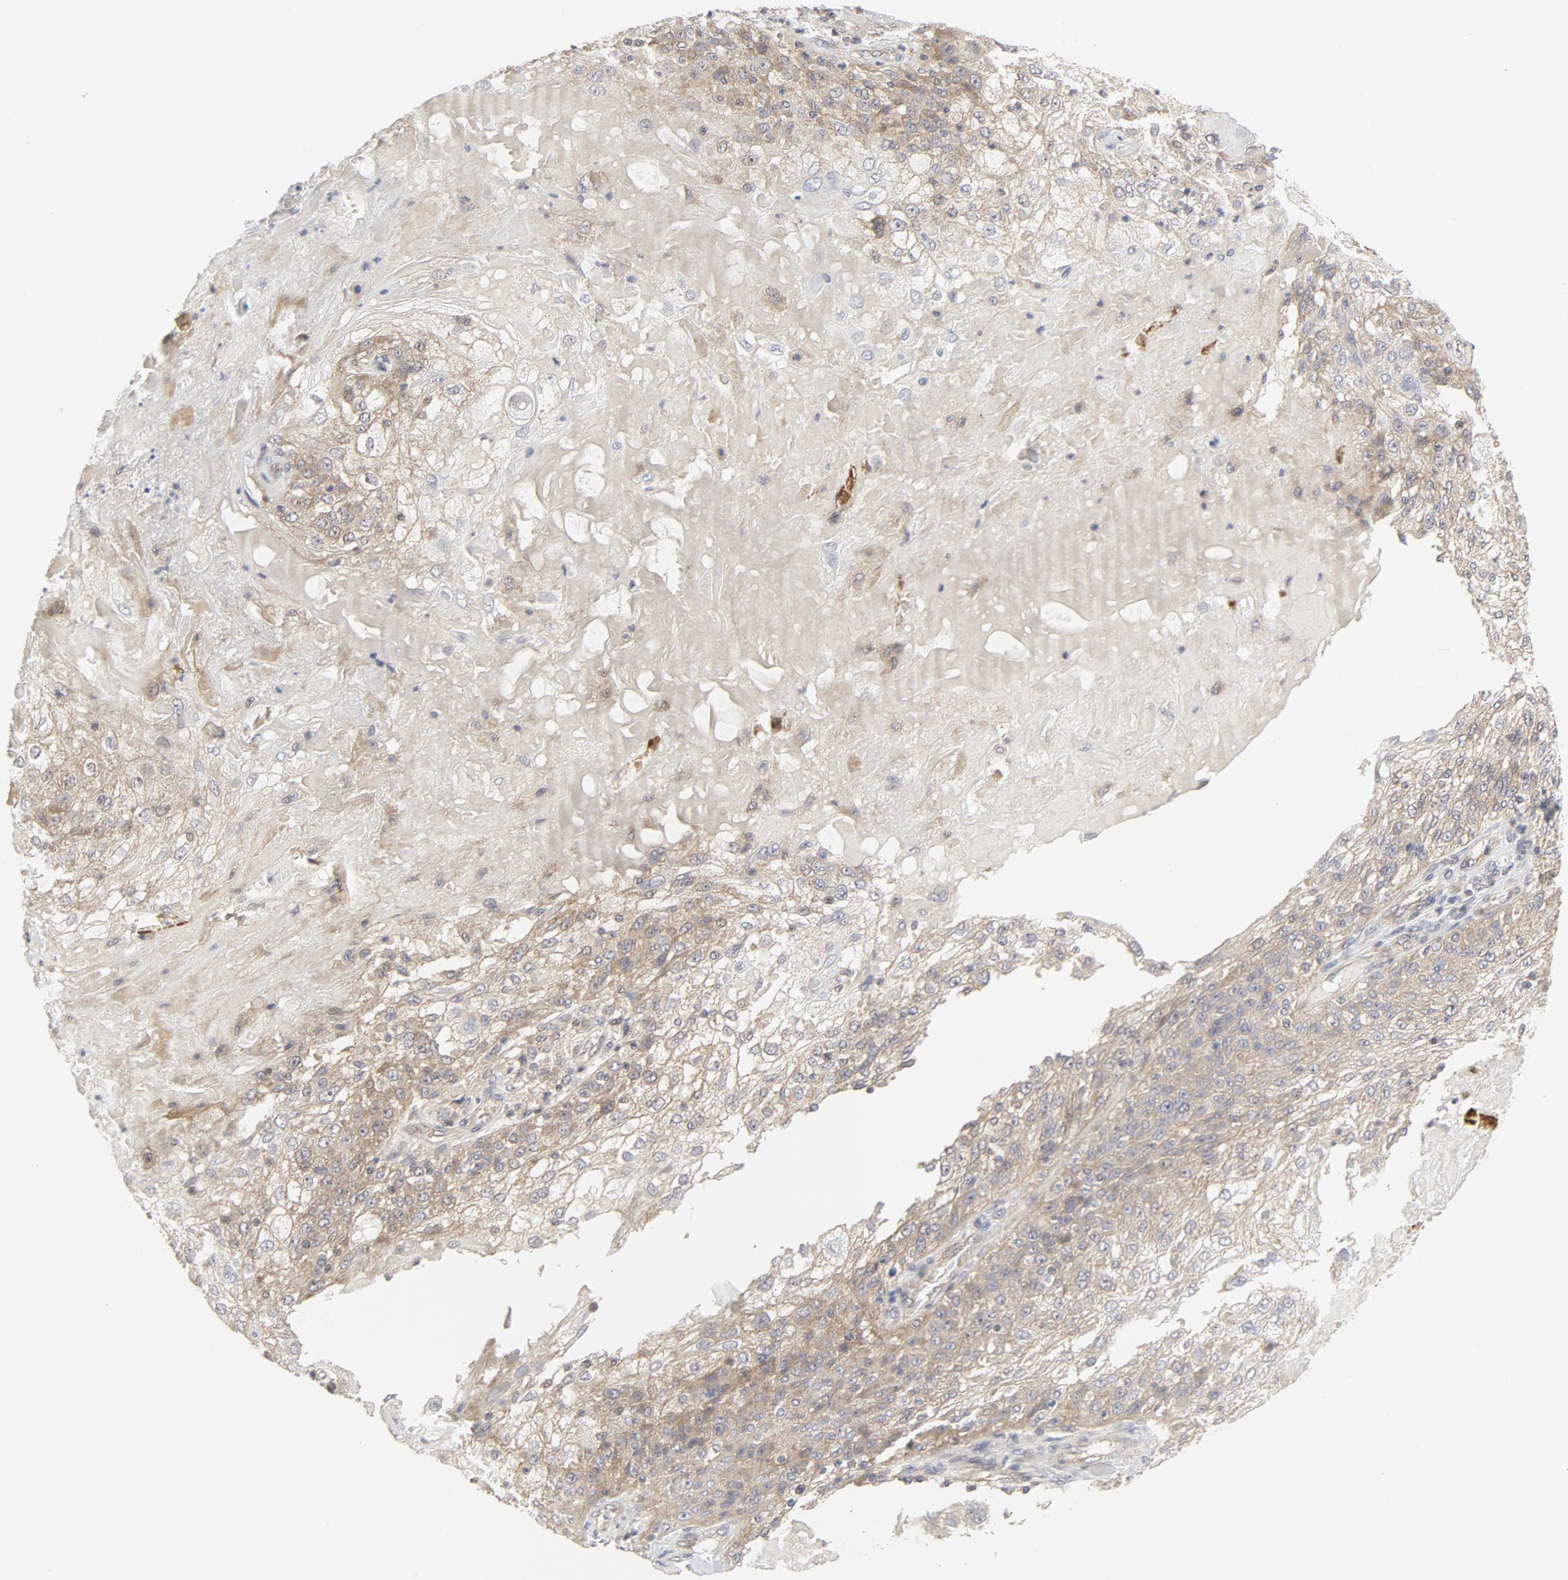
{"staining": {"intensity": "weak", "quantity": "25%-75%", "location": "cytoplasmic/membranous"}, "tissue": "skin cancer", "cell_type": "Tumor cells", "image_type": "cancer", "snomed": [{"axis": "morphology", "description": "Normal tissue, NOS"}, {"axis": "morphology", "description": "Squamous cell carcinoma, NOS"}, {"axis": "topography", "description": "Skin"}], "caption": "A brown stain highlights weak cytoplasmic/membranous expression of a protein in human skin cancer (squamous cell carcinoma) tumor cells.", "gene": "MAP2K7", "patient": {"sex": "female", "age": 83}}